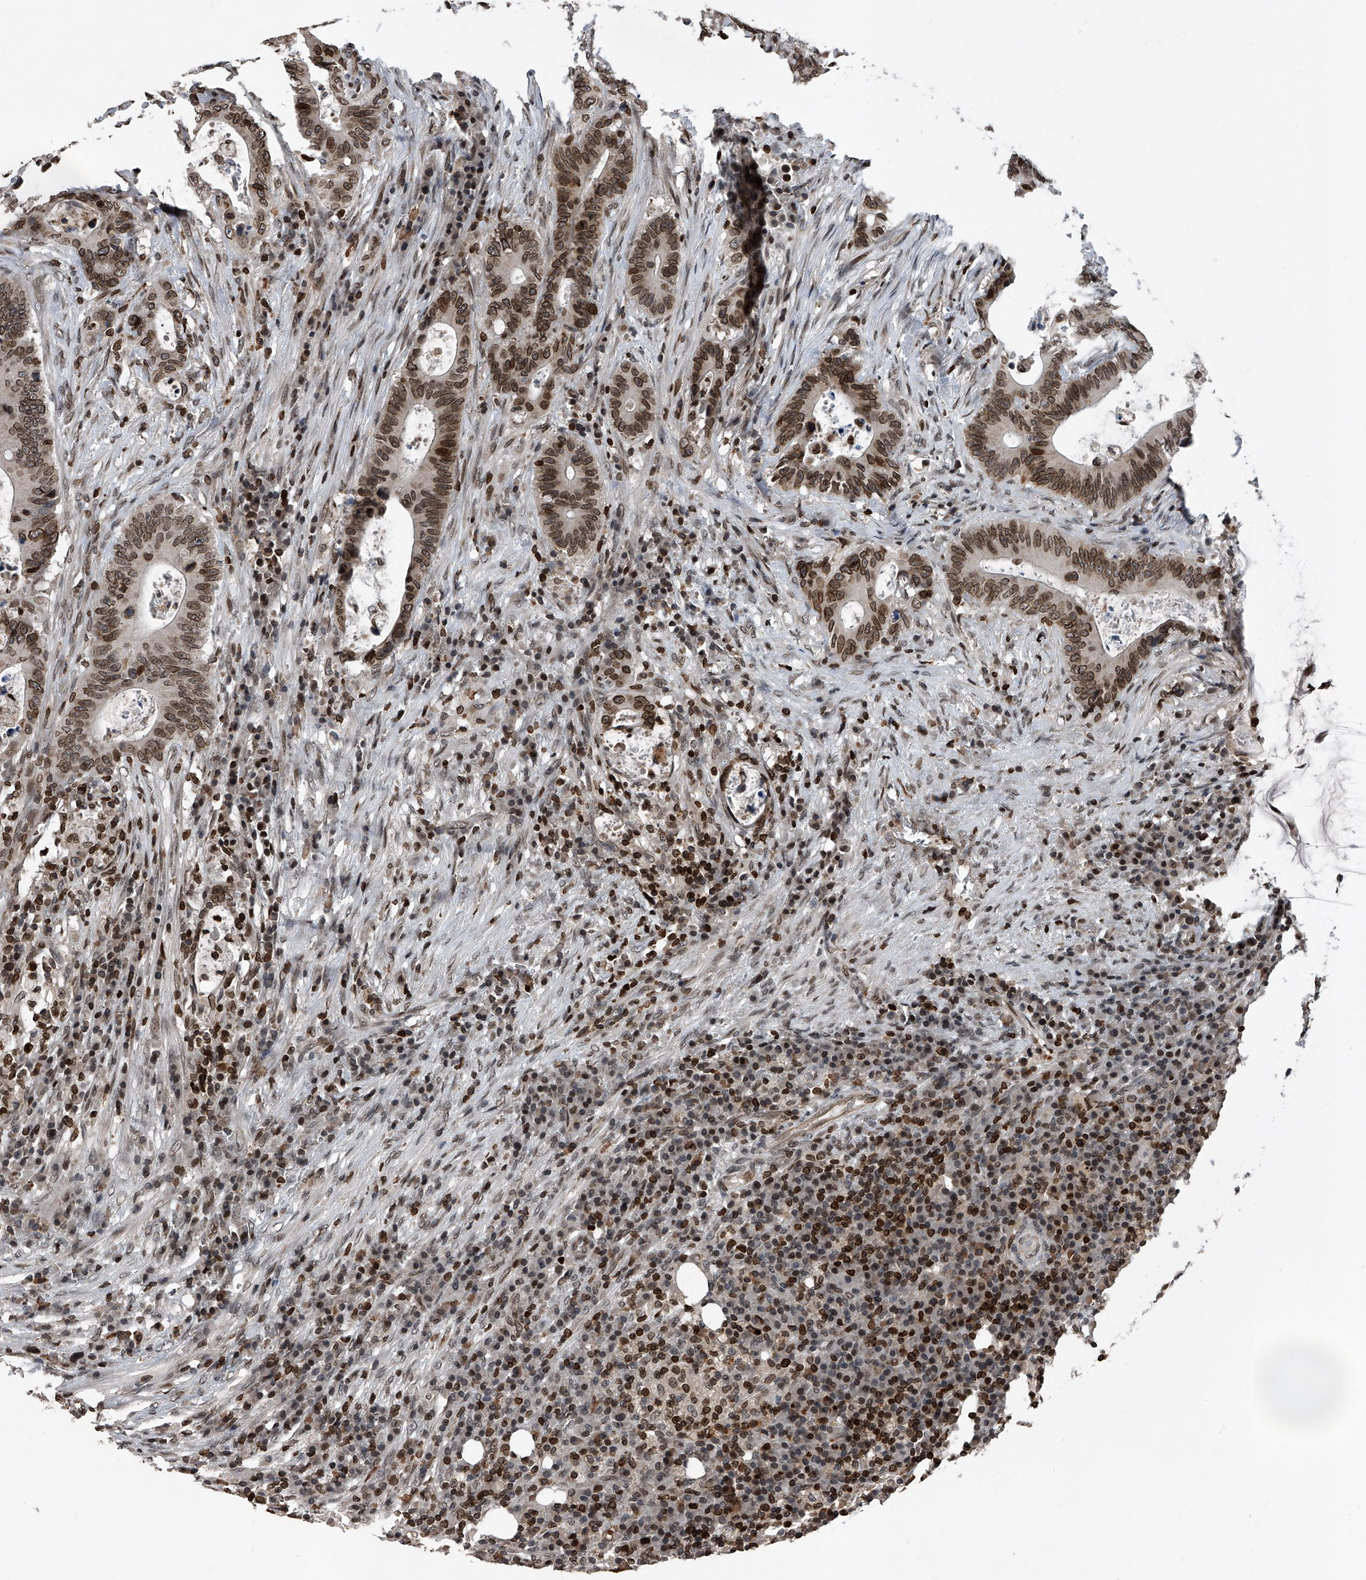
{"staining": {"intensity": "moderate", "quantity": ">75%", "location": "cytoplasmic/membranous,nuclear"}, "tissue": "colorectal cancer", "cell_type": "Tumor cells", "image_type": "cancer", "snomed": [{"axis": "morphology", "description": "Adenocarcinoma, NOS"}, {"axis": "topography", "description": "Colon"}], "caption": "Colorectal cancer tissue exhibits moderate cytoplasmic/membranous and nuclear positivity in about >75% of tumor cells, visualized by immunohistochemistry. (DAB = brown stain, brightfield microscopy at high magnification).", "gene": "PHF20", "patient": {"sex": "male", "age": 83}}